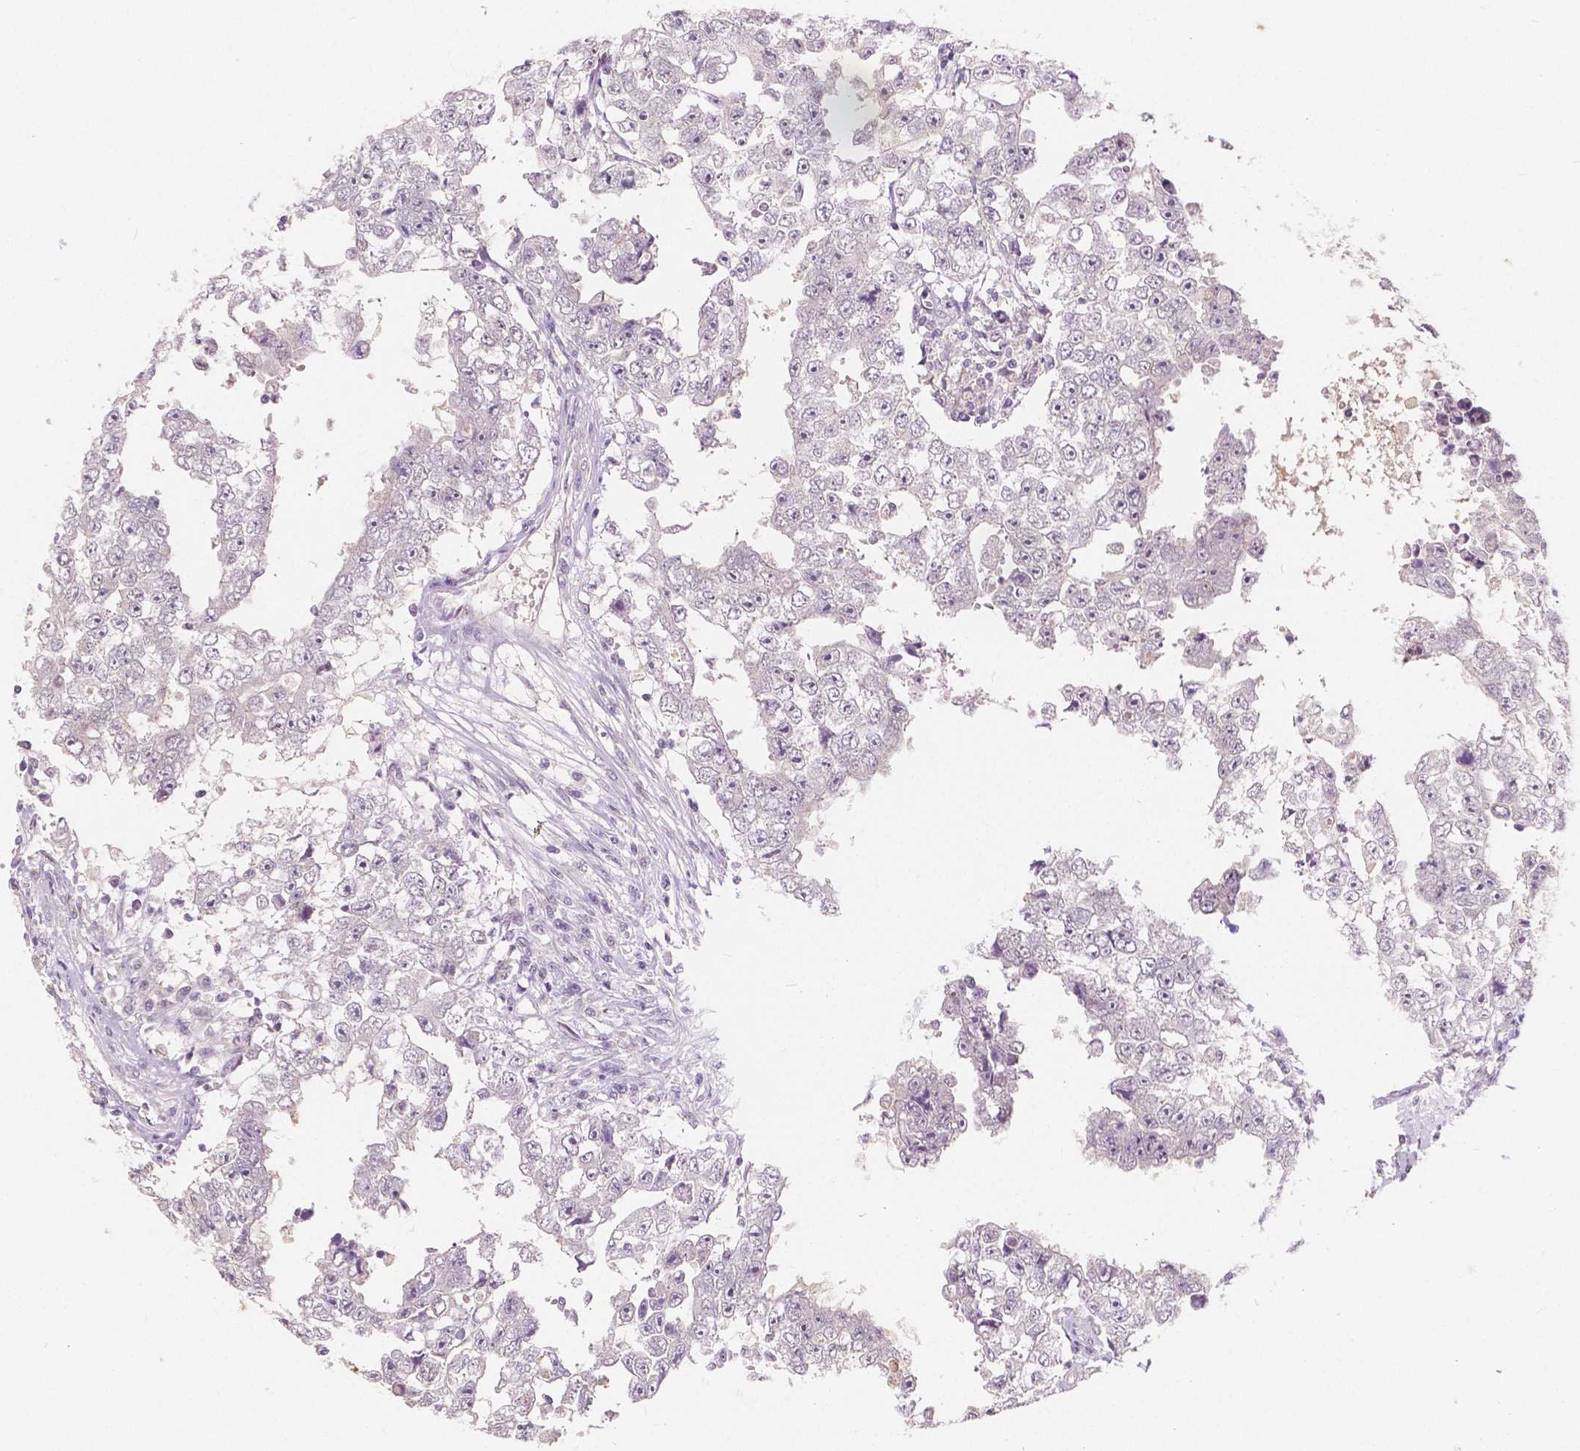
{"staining": {"intensity": "negative", "quantity": "none", "location": "none"}, "tissue": "testis cancer", "cell_type": "Tumor cells", "image_type": "cancer", "snomed": [{"axis": "morphology", "description": "Carcinoma, Embryonal, NOS"}, {"axis": "topography", "description": "Testis"}], "caption": "There is no significant staining in tumor cells of testis cancer (embryonal carcinoma).", "gene": "NAPRT", "patient": {"sex": "male", "age": 36}}